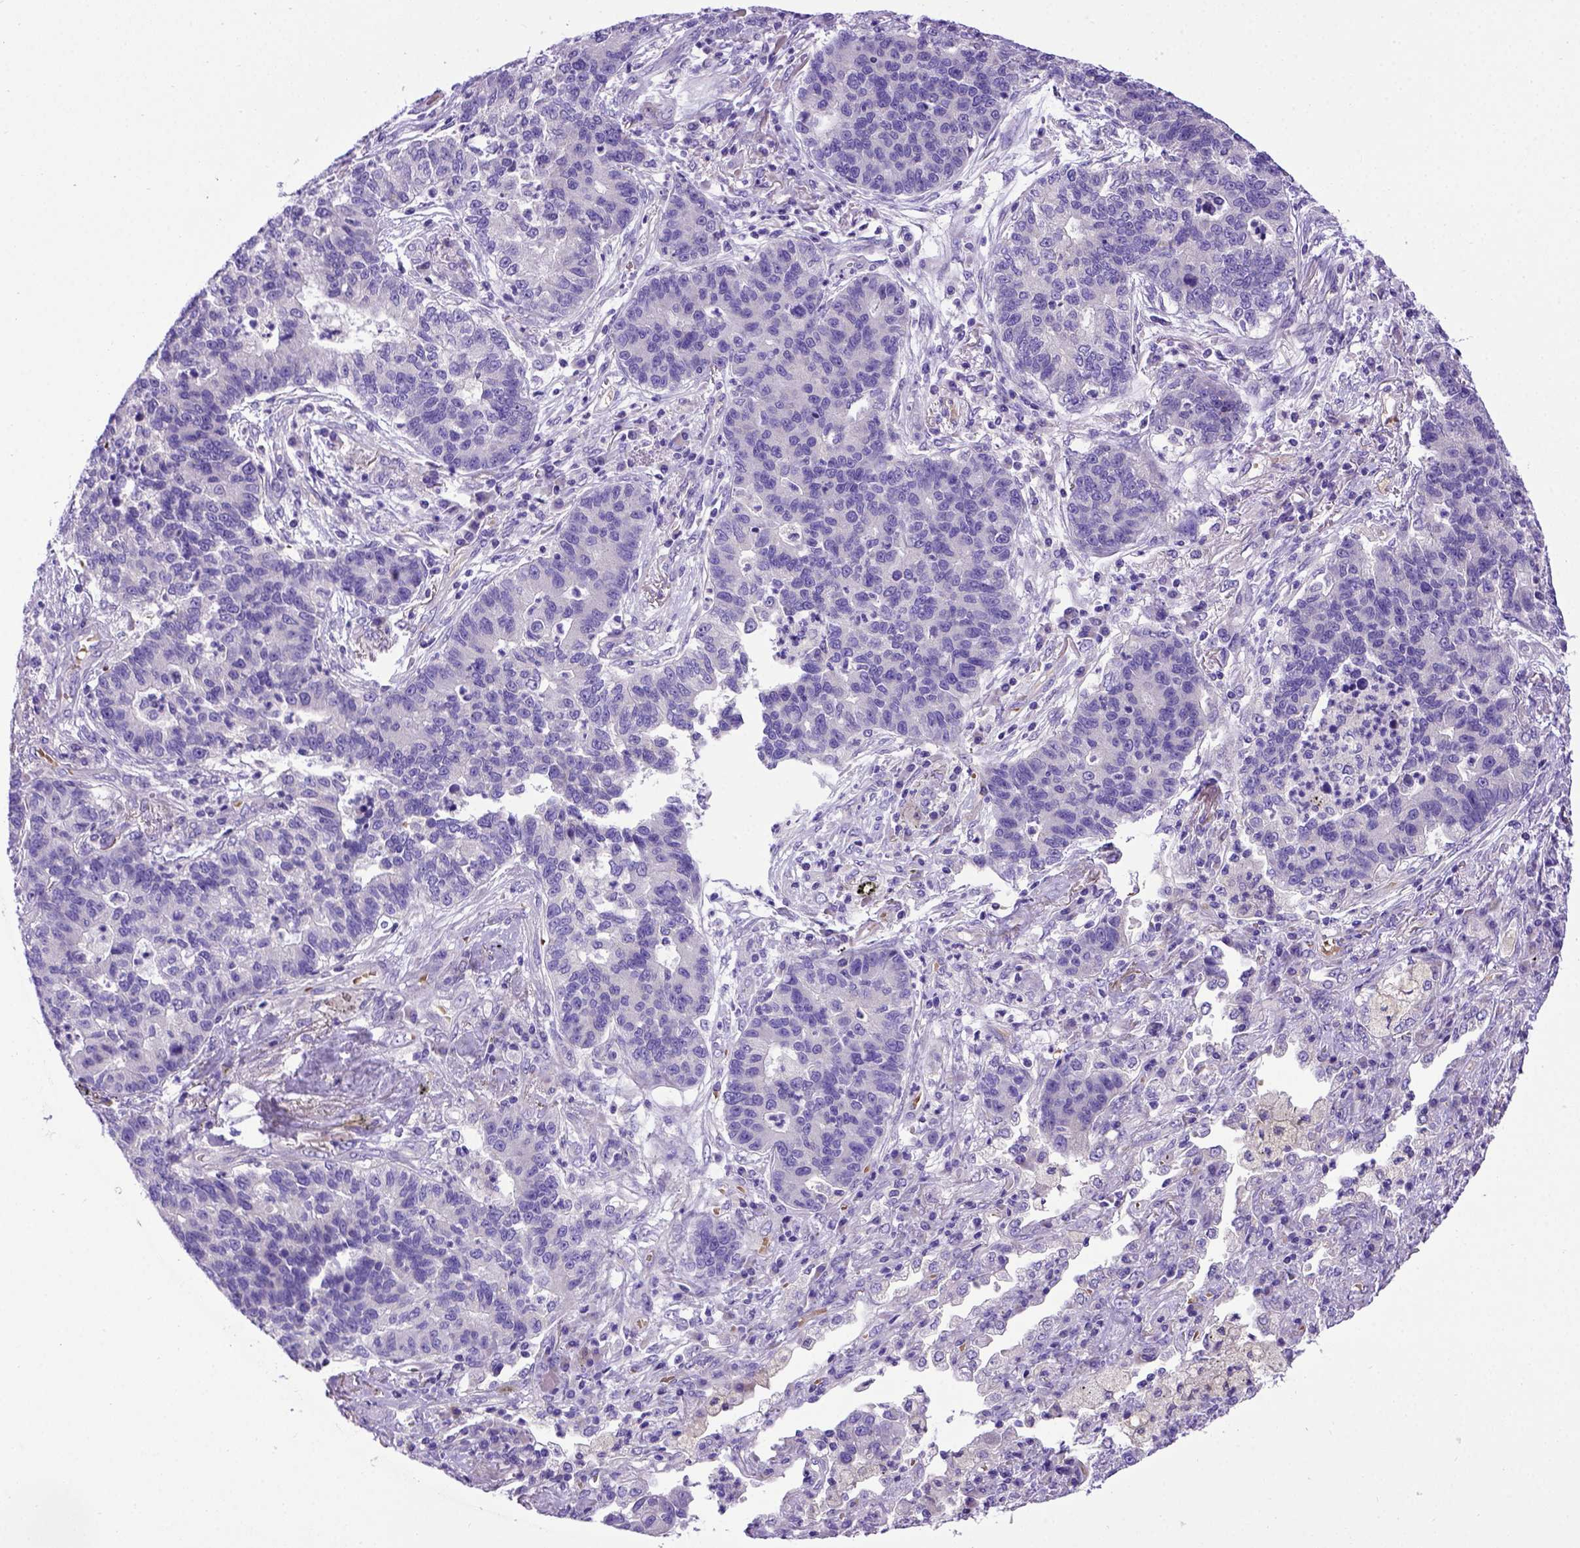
{"staining": {"intensity": "negative", "quantity": "none", "location": "none"}, "tissue": "lung cancer", "cell_type": "Tumor cells", "image_type": "cancer", "snomed": [{"axis": "morphology", "description": "Adenocarcinoma, NOS"}, {"axis": "topography", "description": "Lung"}], "caption": "Photomicrograph shows no protein positivity in tumor cells of lung cancer tissue. (IHC, brightfield microscopy, high magnification).", "gene": "ADAM12", "patient": {"sex": "female", "age": 57}}